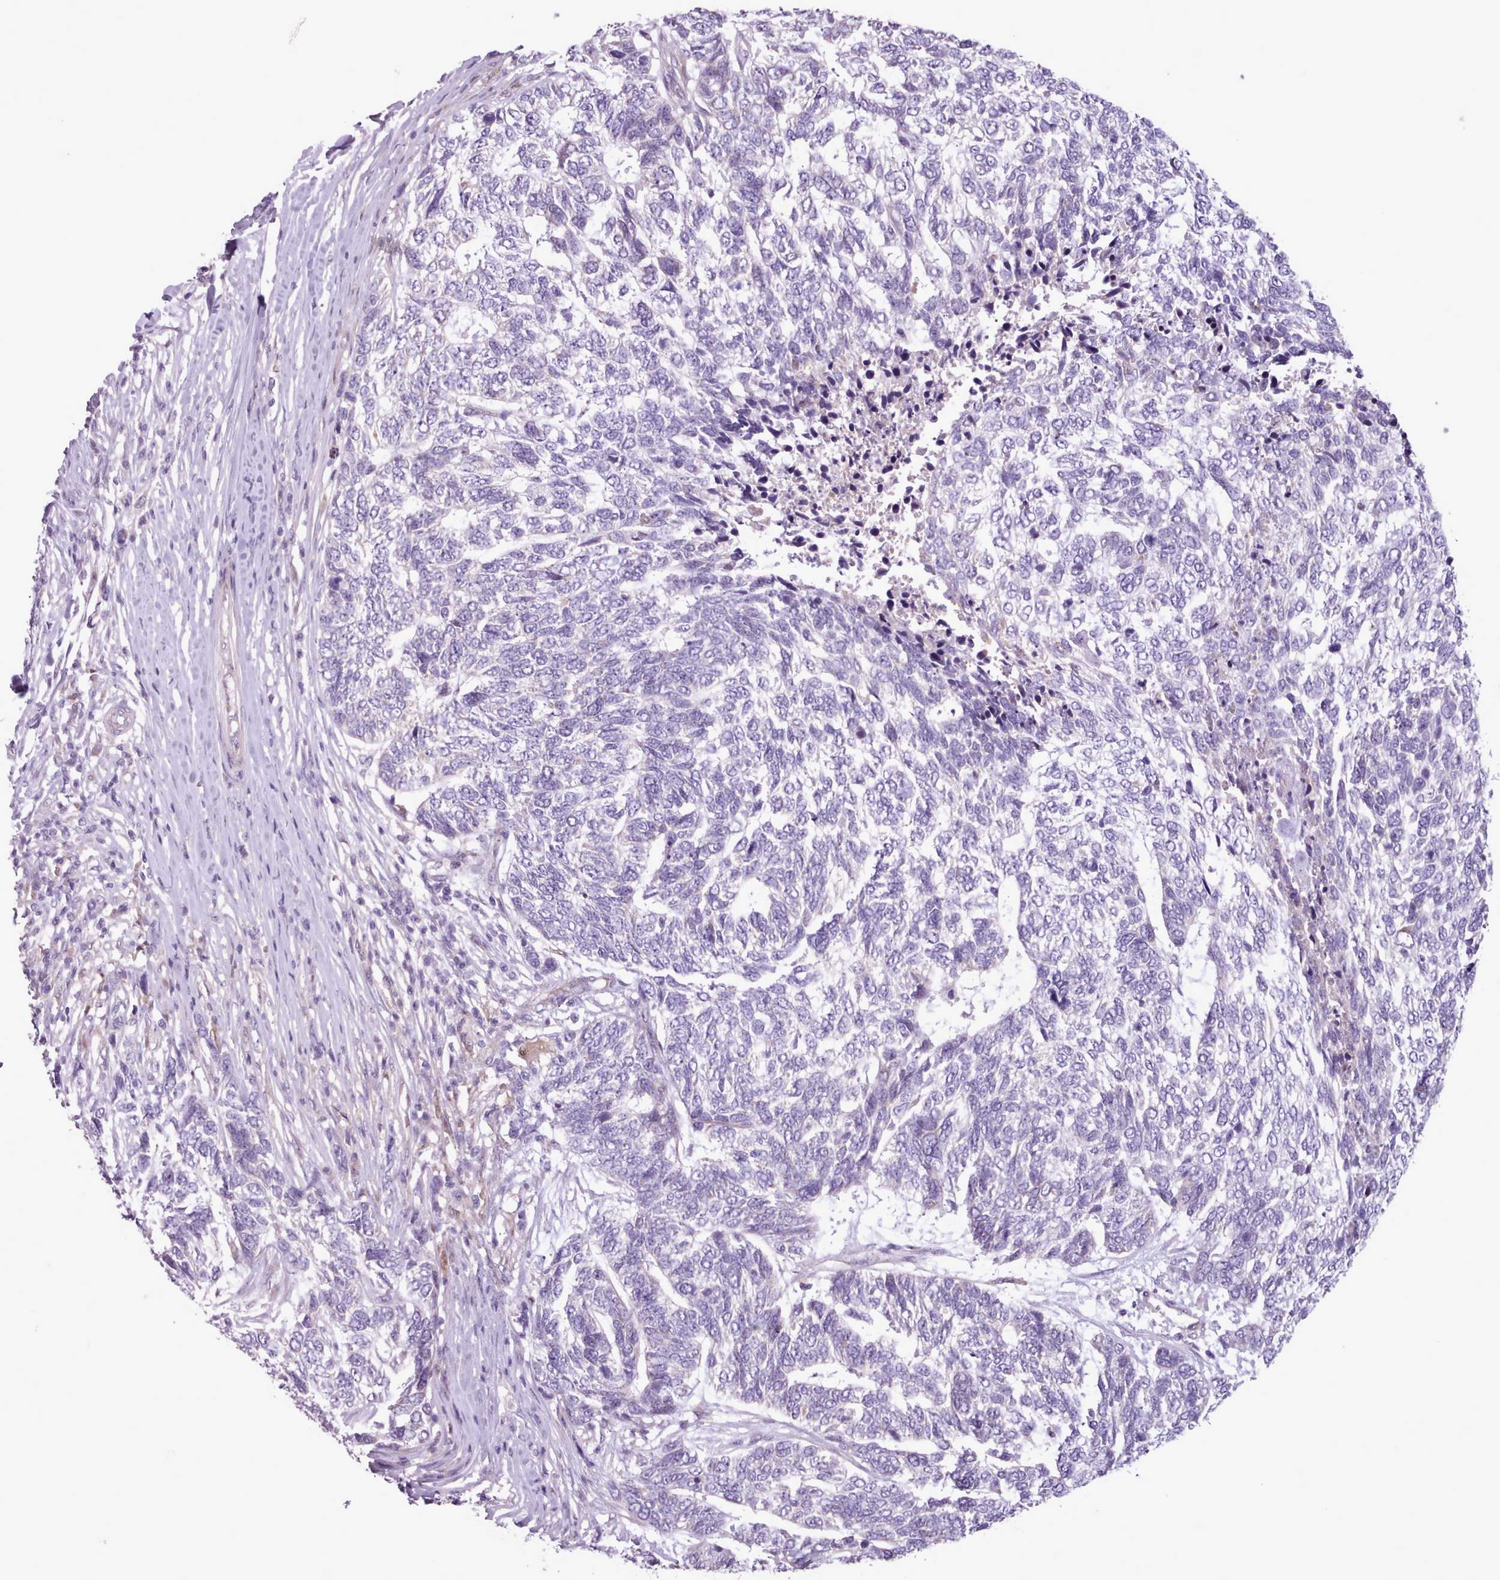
{"staining": {"intensity": "negative", "quantity": "none", "location": "none"}, "tissue": "skin cancer", "cell_type": "Tumor cells", "image_type": "cancer", "snomed": [{"axis": "morphology", "description": "Basal cell carcinoma"}, {"axis": "topography", "description": "Skin"}], "caption": "Protein analysis of basal cell carcinoma (skin) displays no significant staining in tumor cells.", "gene": "SLURP1", "patient": {"sex": "female", "age": 65}}